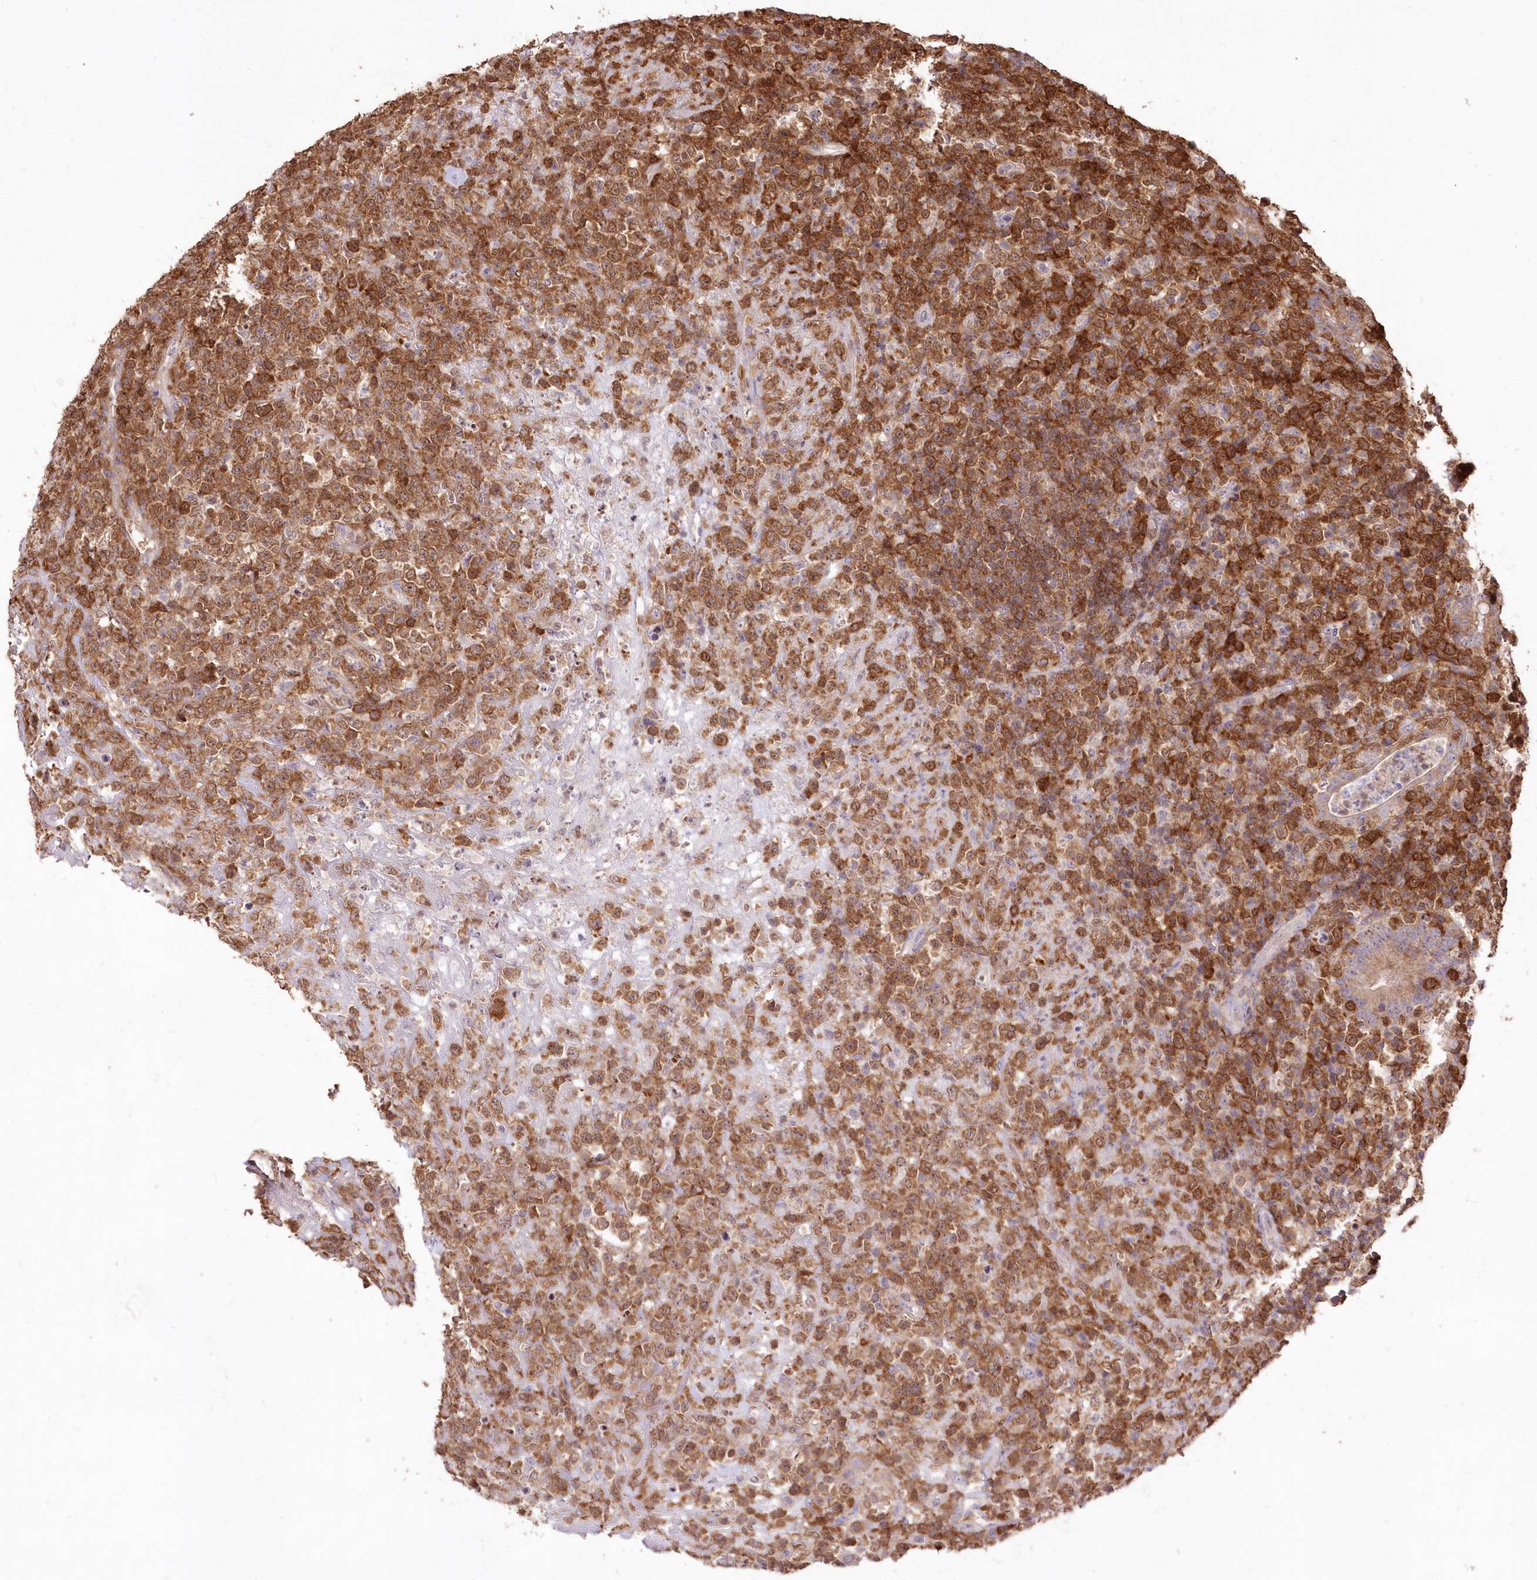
{"staining": {"intensity": "strong", "quantity": ">75%", "location": "cytoplasmic/membranous"}, "tissue": "lymphoma", "cell_type": "Tumor cells", "image_type": "cancer", "snomed": [{"axis": "morphology", "description": "Malignant lymphoma, non-Hodgkin's type, High grade"}, {"axis": "topography", "description": "Colon"}], "caption": "Human high-grade malignant lymphoma, non-Hodgkin's type stained with a brown dye displays strong cytoplasmic/membranous positive expression in approximately >75% of tumor cells.", "gene": "STK17B", "patient": {"sex": "female", "age": 53}}